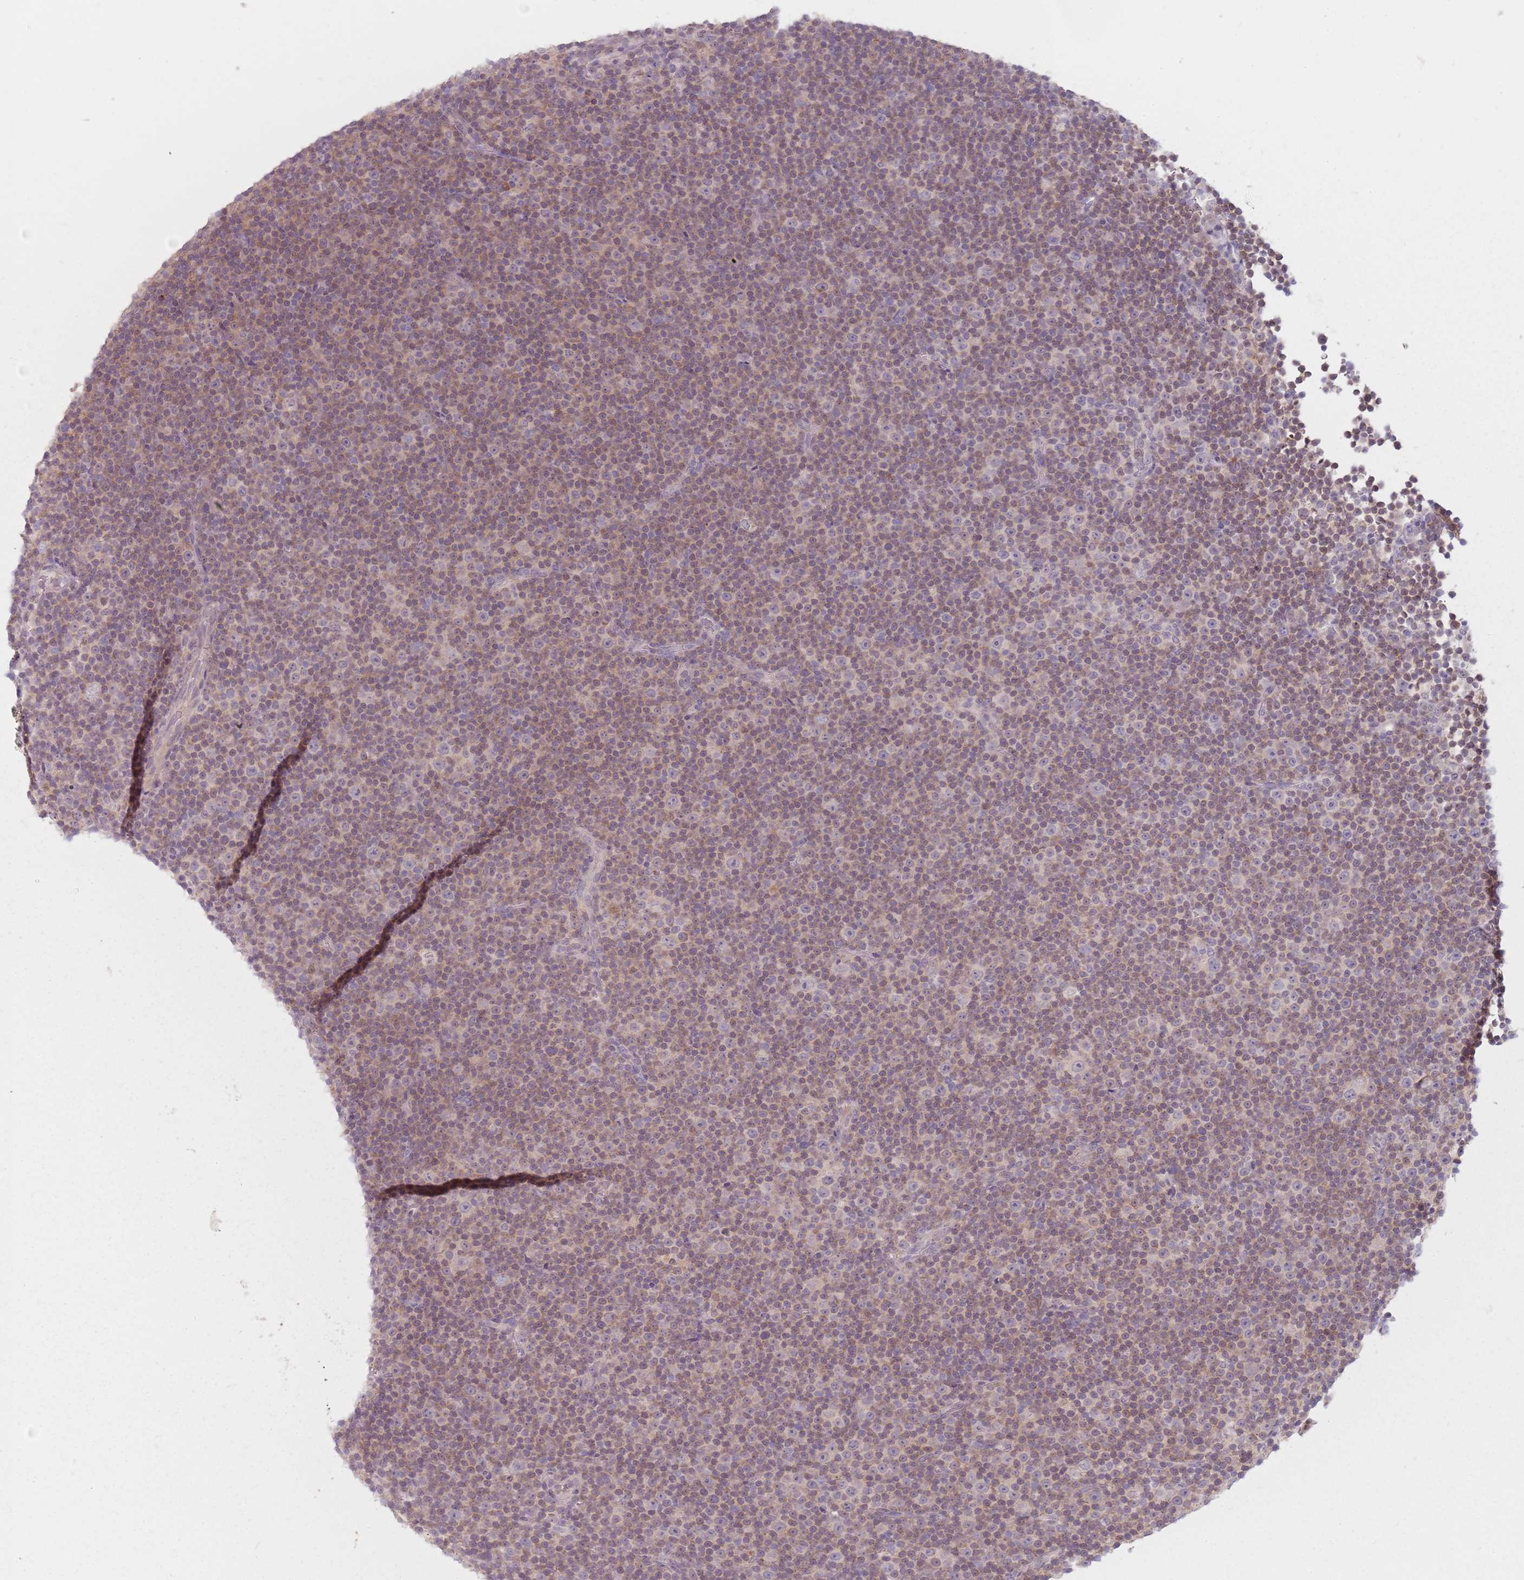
{"staining": {"intensity": "weak", "quantity": "25%-75%", "location": "cytoplasmic/membranous,nuclear"}, "tissue": "lymphoma", "cell_type": "Tumor cells", "image_type": "cancer", "snomed": [{"axis": "morphology", "description": "Malignant lymphoma, non-Hodgkin's type, Low grade"}, {"axis": "topography", "description": "Lymph node"}], "caption": "Lymphoma stained with a brown dye shows weak cytoplasmic/membranous and nuclear positive expression in about 25%-75% of tumor cells.", "gene": "NAXE", "patient": {"sex": "female", "age": 67}}